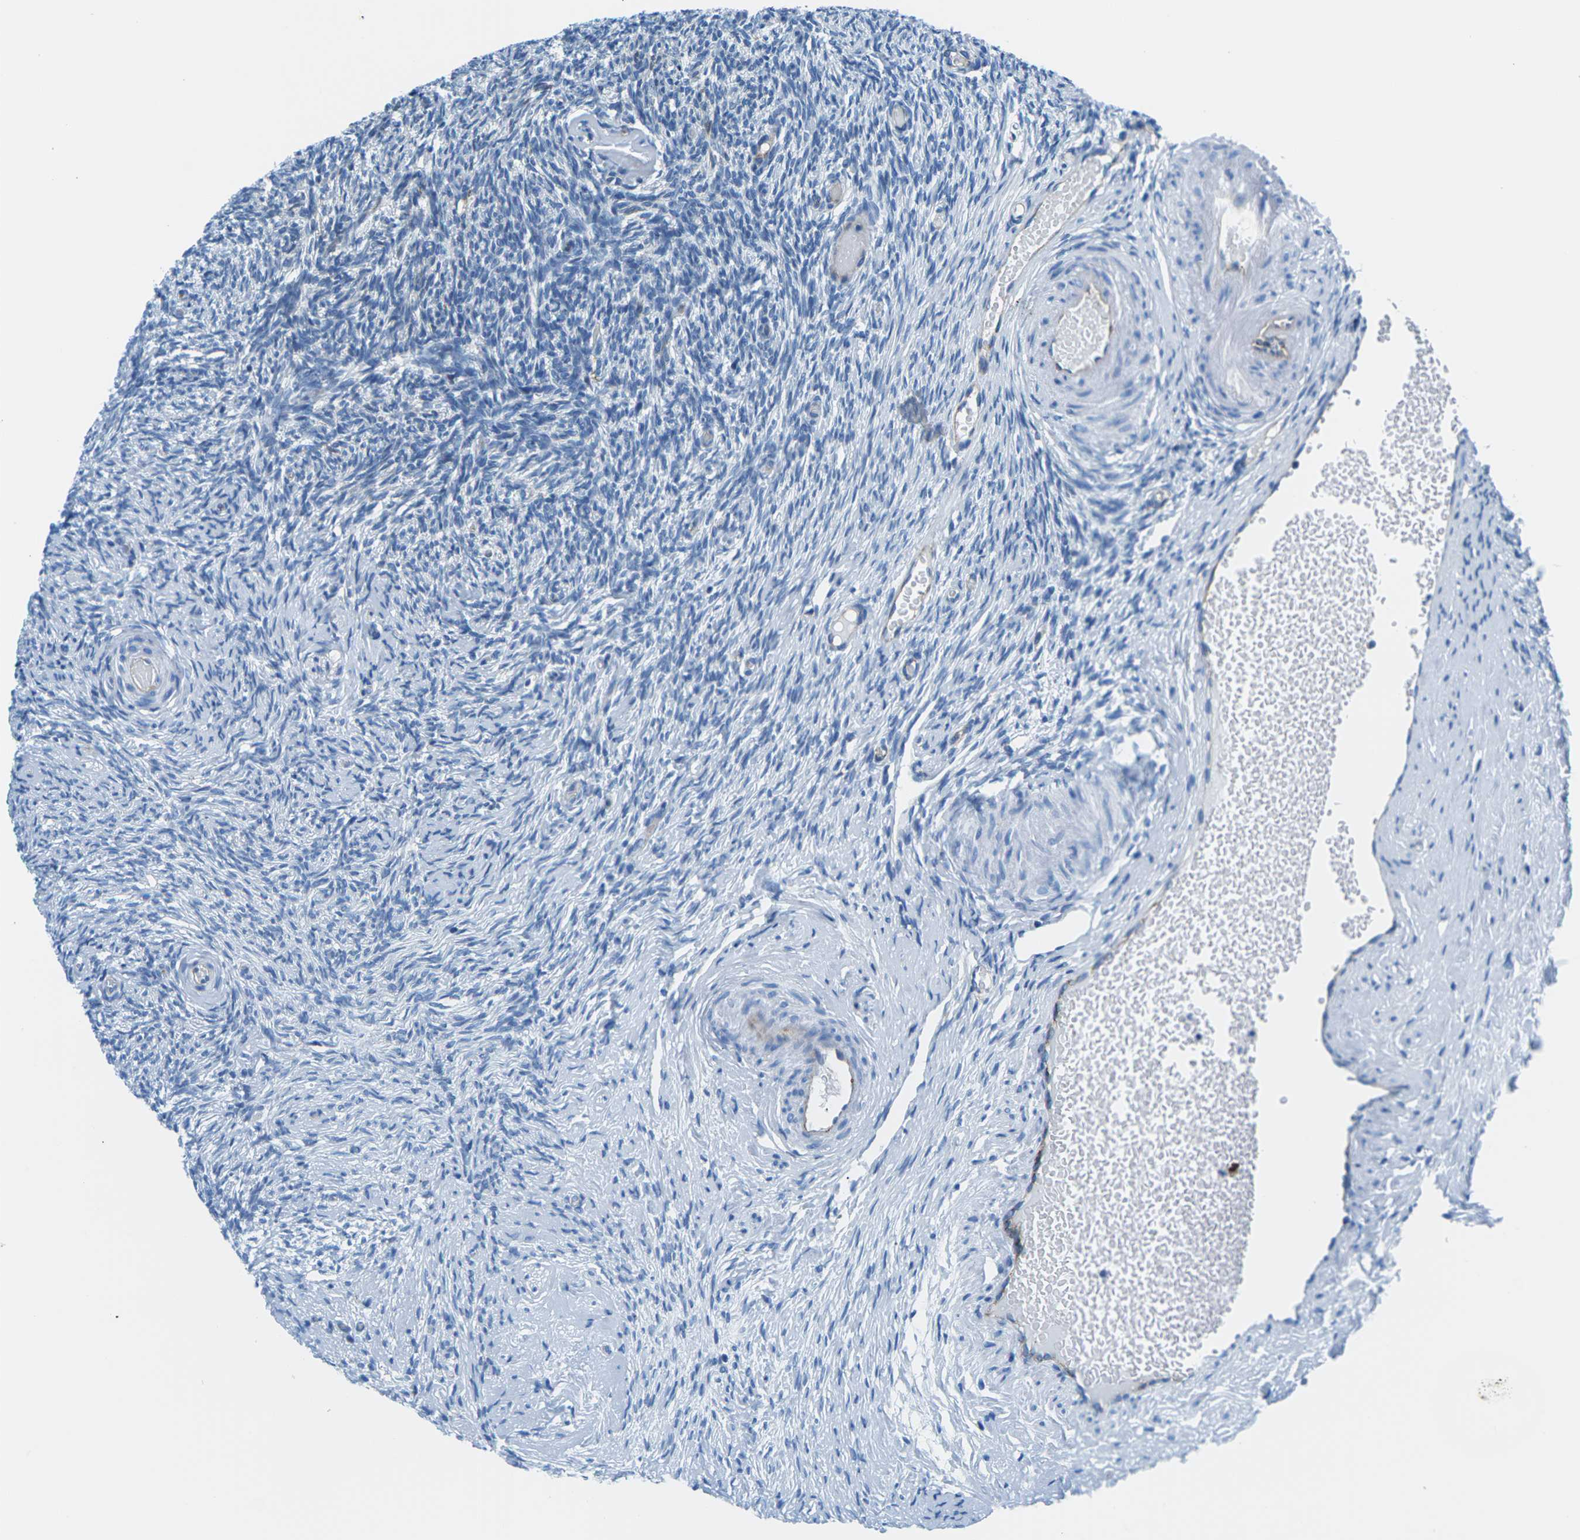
{"staining": {"intensity": "negative", "quantity": "none", "location": "none"}, "tissue": "ovary", "cell_type": "Ovarian stroma cells", "image_type": "normal", "snomed": [{"axis": "morphology", "description": "Normal tissue, NOS"}, {"axis": "topography", "description": "Ovary"}], "caption": "Immunohistochemistry (IHC) image of benign ovary: human ovary stained with DAB exhibits no significant protein expression in ovarian stroma cells. (DAB (3,3'-diaminobenzidine) immunohistochemistry, high magnification).", "gene": "SOCS4", "patient": {"sex": "female", "age": 60}}